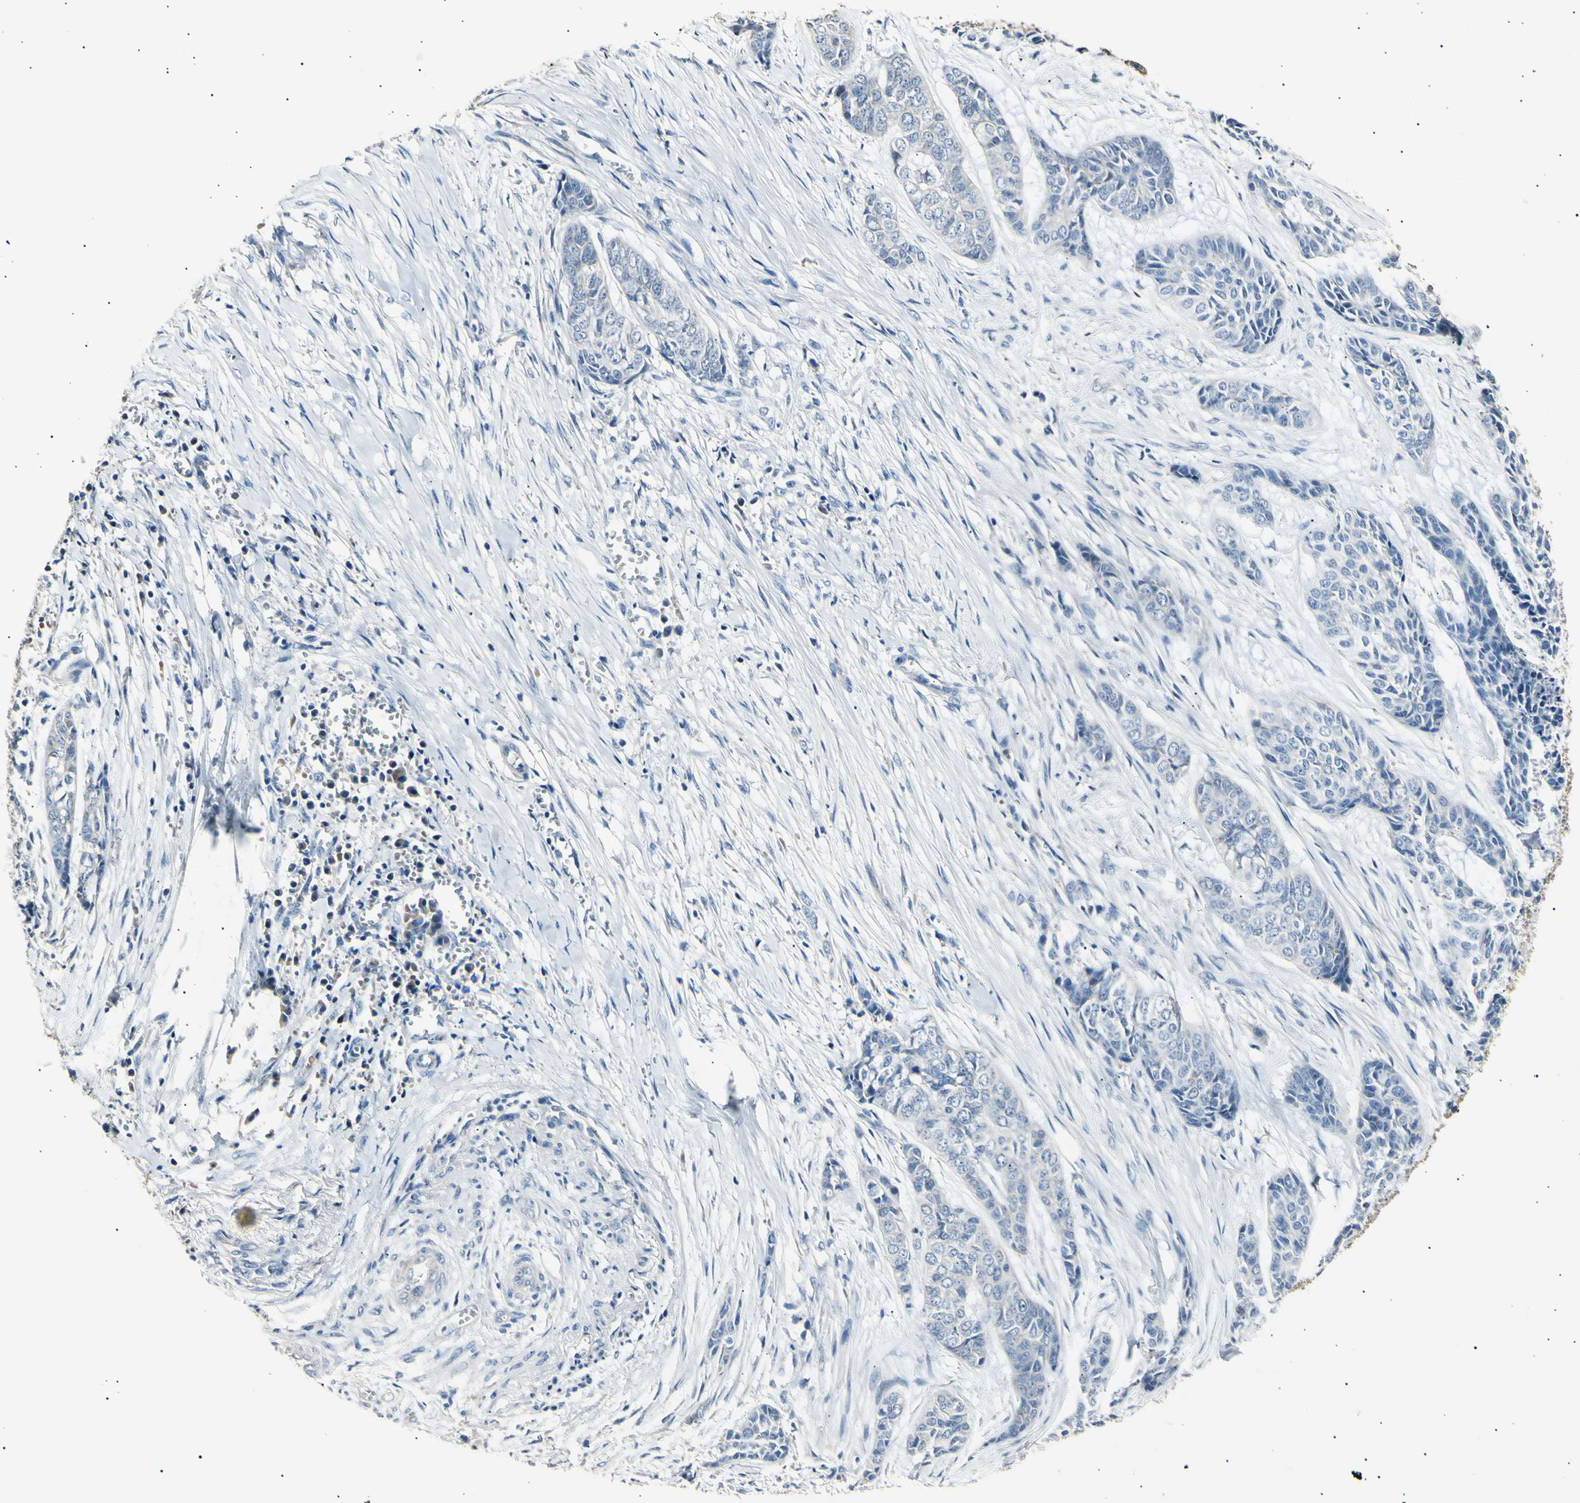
{"staining": {"intensity": "negative", "quantity": "none", "location": "none"}, "tissue": "skin cancer", "cell_type": "Tumor cells", "image_type": "cancer", "snomed": [{"axis": "morphology", "description": "Basal cell carcinoma"}, {"axis": "topography", "description": "Skin"}], "caption": "A high-resolution image shows immunohistochemistry (IHC) staining of skin cancer, which shows no significant expression in tumor cells. (Brightfield microscopy of DAB IHC at high magnification).", "gene": "LDLR", "patient": {"sex": "female", "age": 64}}